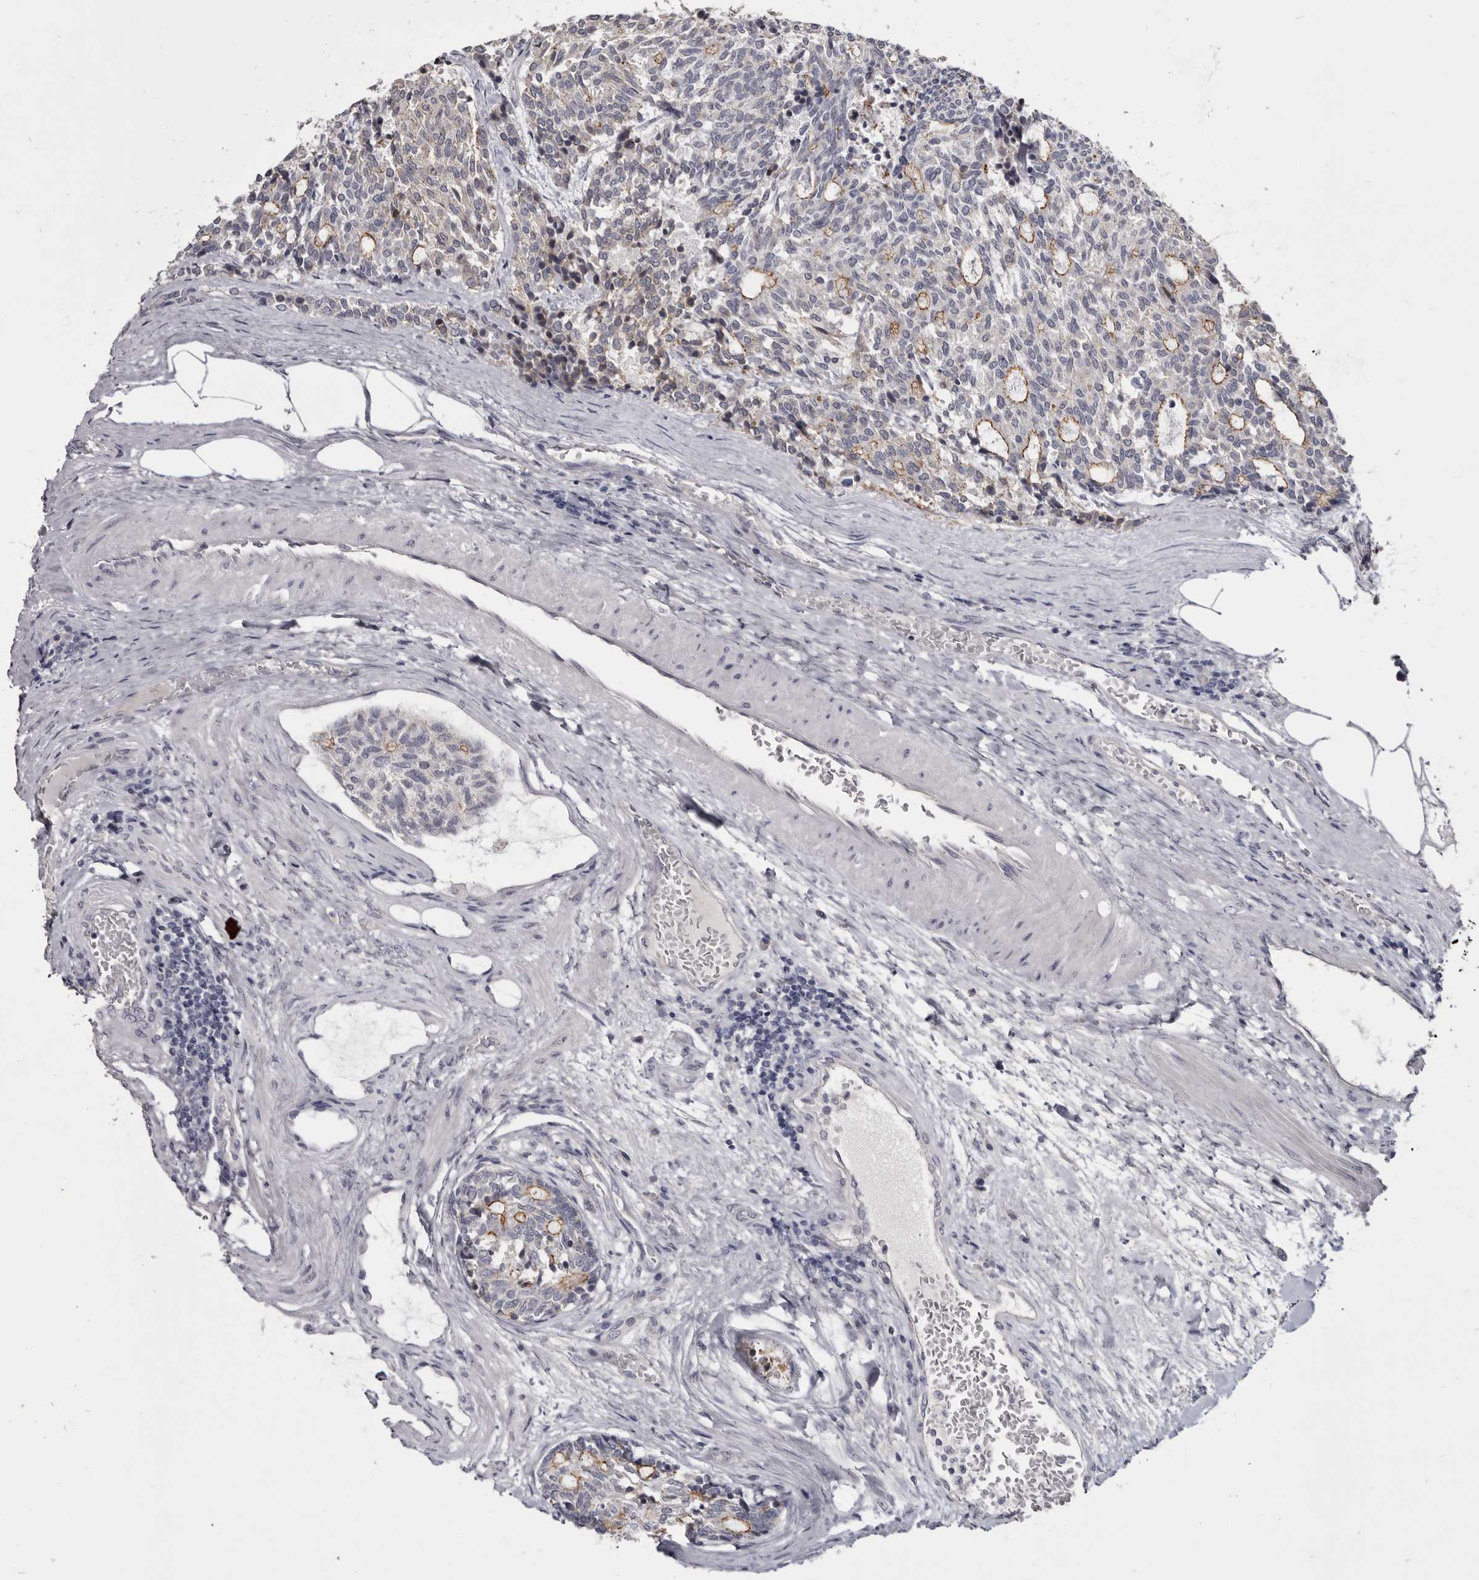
{"staining": {"intensity": "moderate", "quantity": "<25%", "location": "cytoplasmic/membranous"}, "tissue": "carcinoid", "cell_type": "Tumor cells", "image_type": "cancer", "snomed": [{"axis": "morphology", "description": "Carcinoid, malignant, NOS"}, {"axis": "topography", "description": "Pancreas"}], "caption": "Human carcinoid stained for a protein (brown) displays moderate cytoplasmic/membranous positive expression in about <25% of tumor cells.", "gene": "CGN", "patient": {"sex": "female", "age": 54}}